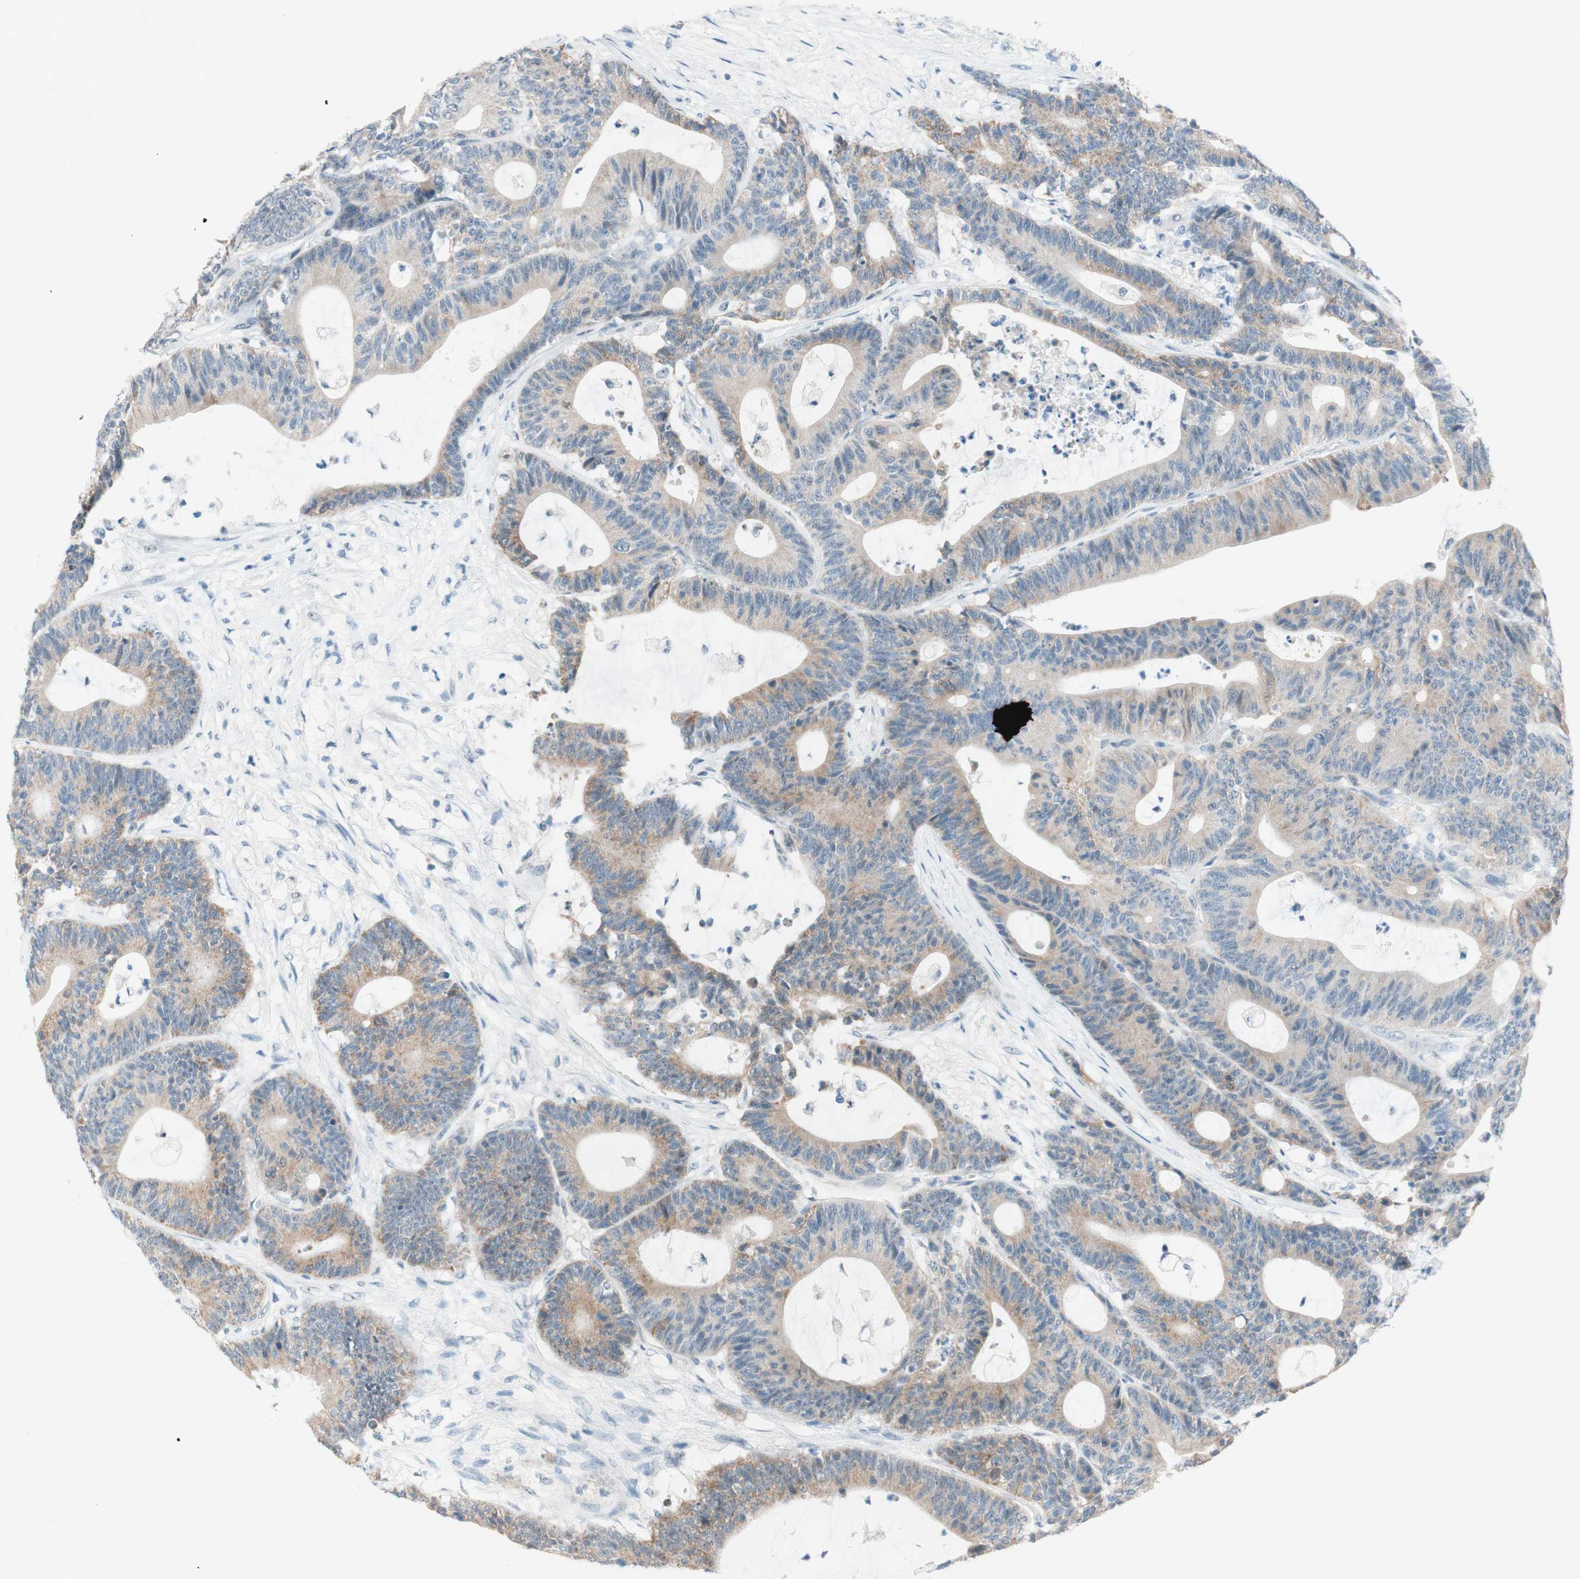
{"staining": {"intensity": "weak", "quantity": "25%-75%", "location": "cytoplasmic/membranous"}, "tissue": "colorectal cancer", "cell_type": "Tumor cells", "image_type": "cancer", "snomed": [{"axis": "morphology", "description": "Adenocarcinoma, NOS"}, {"axis": "topography", "description": "Colon"}], "caption": "Adenocarcinoma (colorectal) stained for a protein (brown) demonstrates weak cytoplasmic/membranous positive expression in approximately 25%-75% of tumor cells.", "gene": "JPH1", "patient": {"sex": "female", "age": 84}}